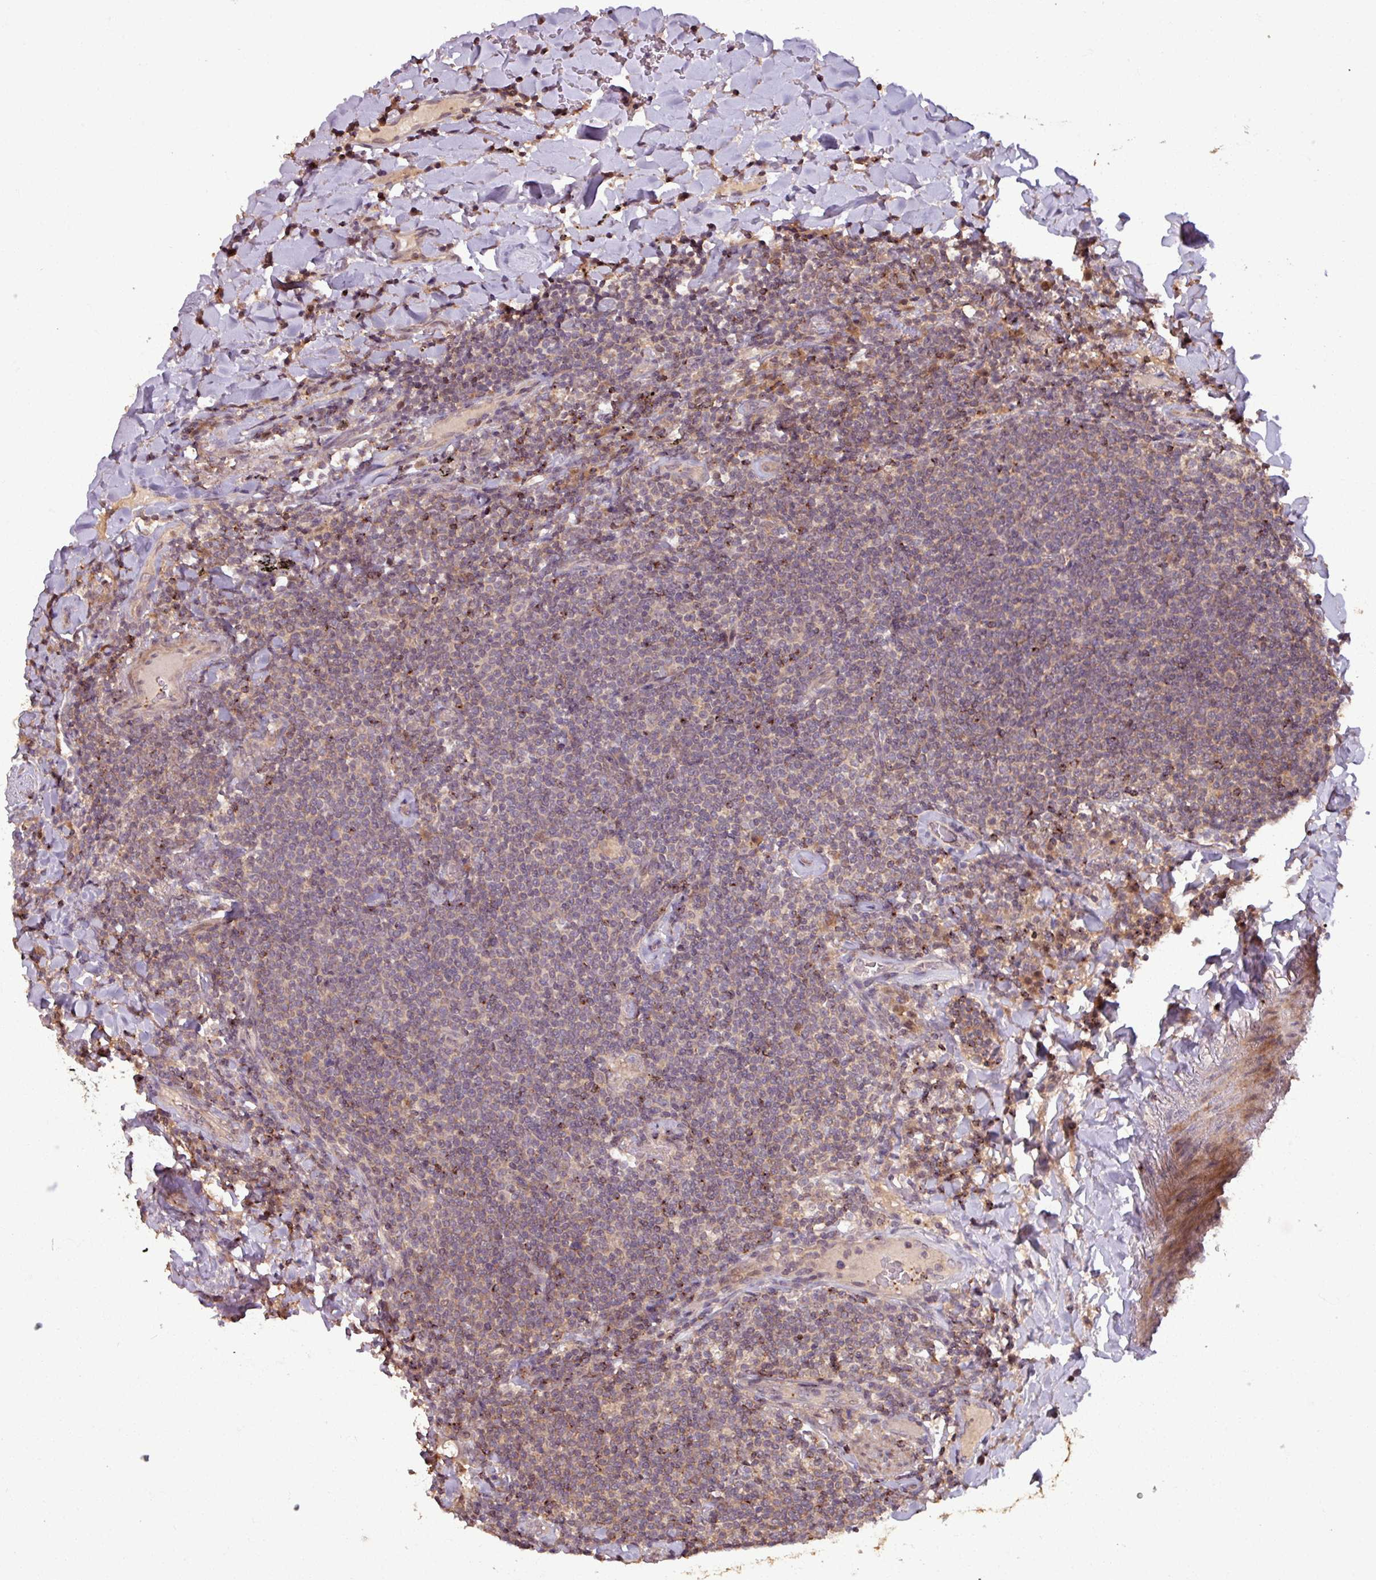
{"staining": {"intensity": "weak", "quantity": "<25%", "location": "cytoplasmic/membranous"}, "tissue": "lymphoma", "cell_type": "Tumor cells", "image_type": "cancer", "snomed": [{"axis": "morphology", "description": "Malignant lymphoma, non-Hodgkin's type, Low grade"}, {"axis": "topography", "description": "Lung"}], "caption": "Malignant lymphoma, non-Hodgkin's type (low-grade) stained for a protein using IHC reveals no expression tumor cells.", "gene": "OR6B1", "patient": {"sex": "female", "age": 71}}